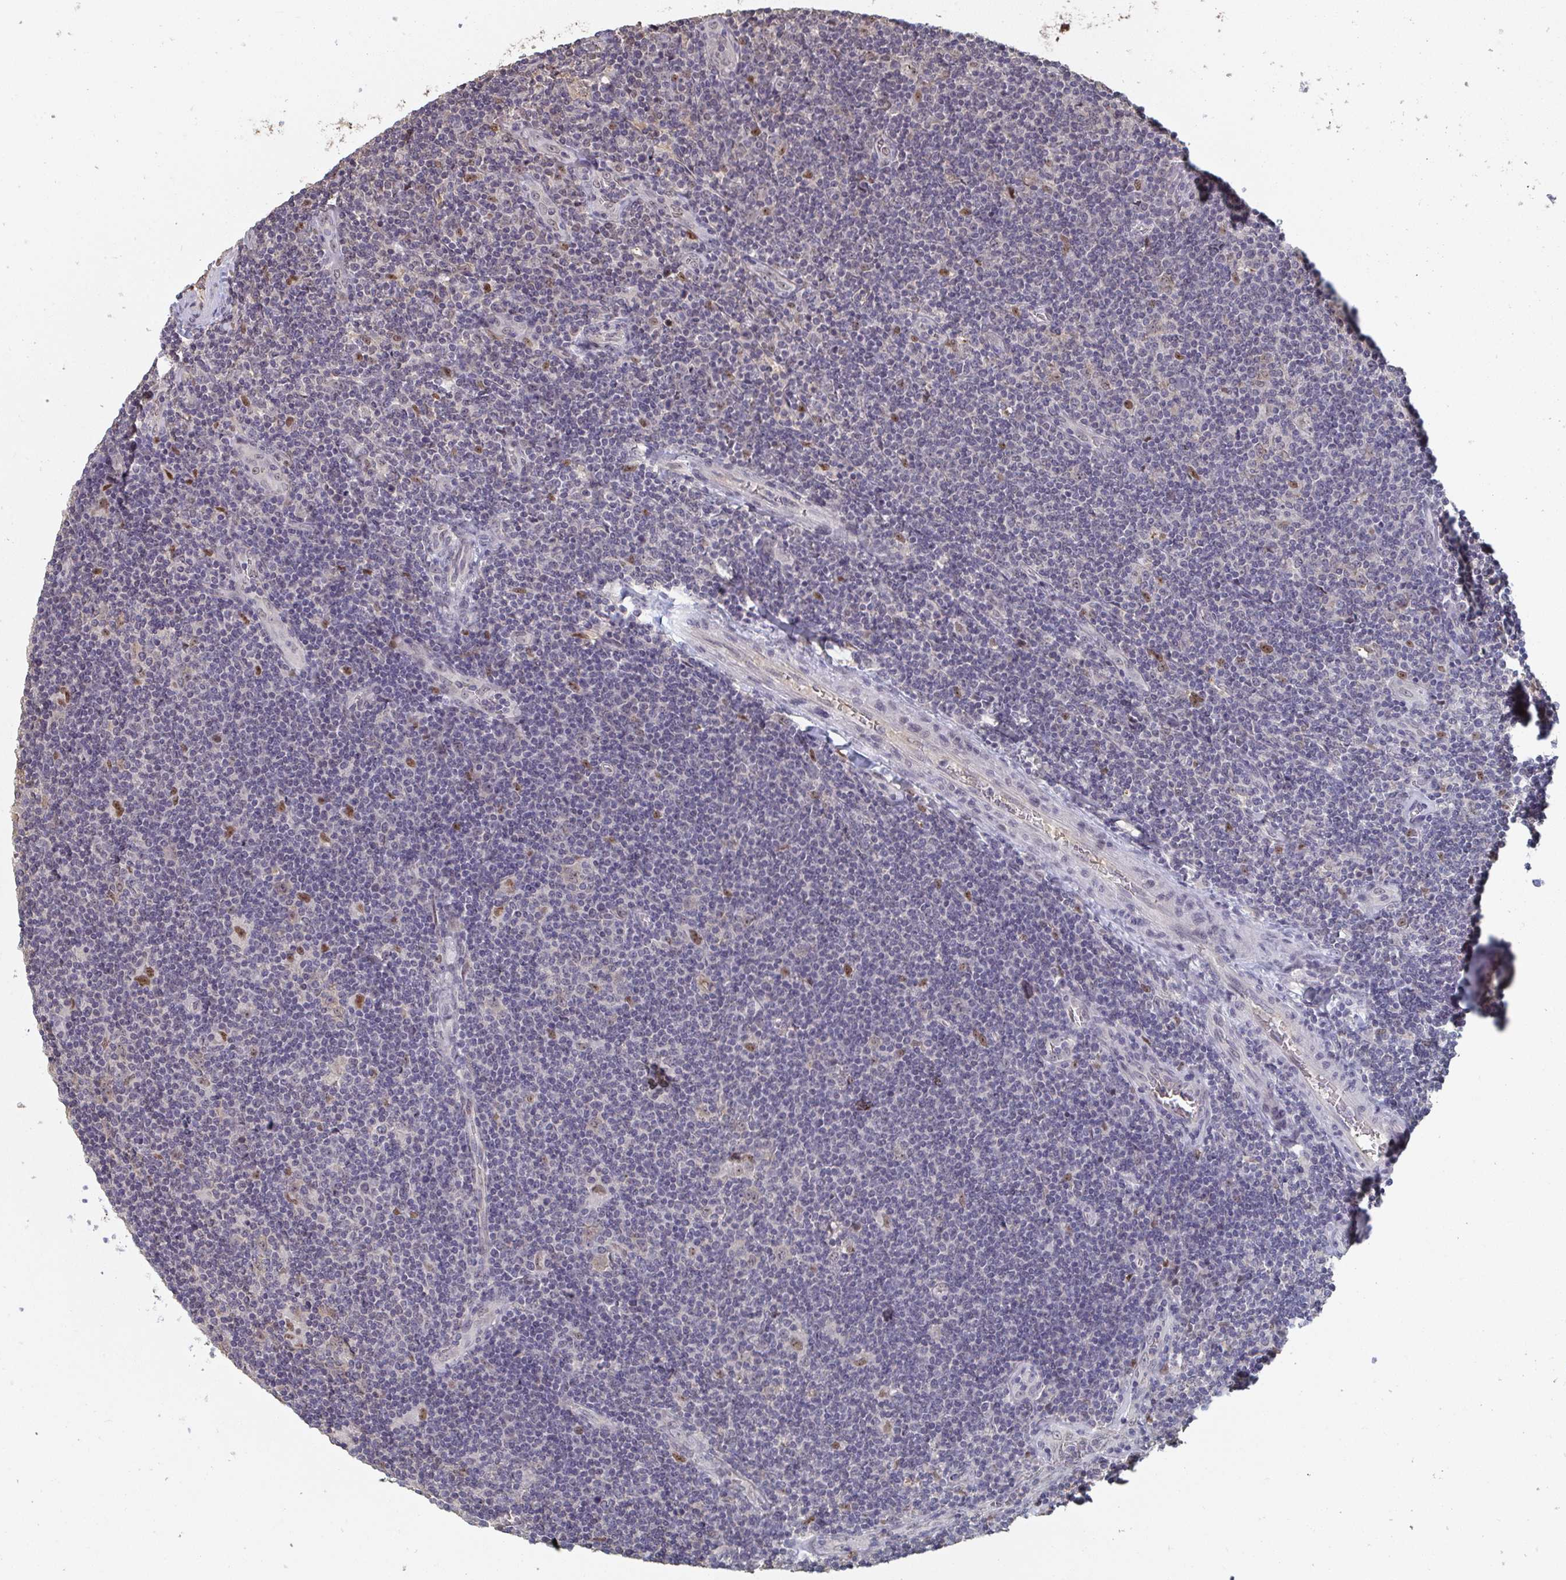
{"staining": {"intensity": "moderate", "quantity": "<25%", "location": "nuclear"}, "tissue": "lymphoma", "cell_type": "Tumor cells", "image_type": "cancer", "snomed": [{"axis": "morphology", "description": "Hodgkin's disease, NOS"}, {"axis": "topography", "description": "Lymph node"}], "caption": "Tumor cells exhibit low levels of moderate nuclear staining in approximately <25% of cells in Hodgkin's disease.", "gene": "LIX1", "patient": {"sex": "male", "age": 40}}